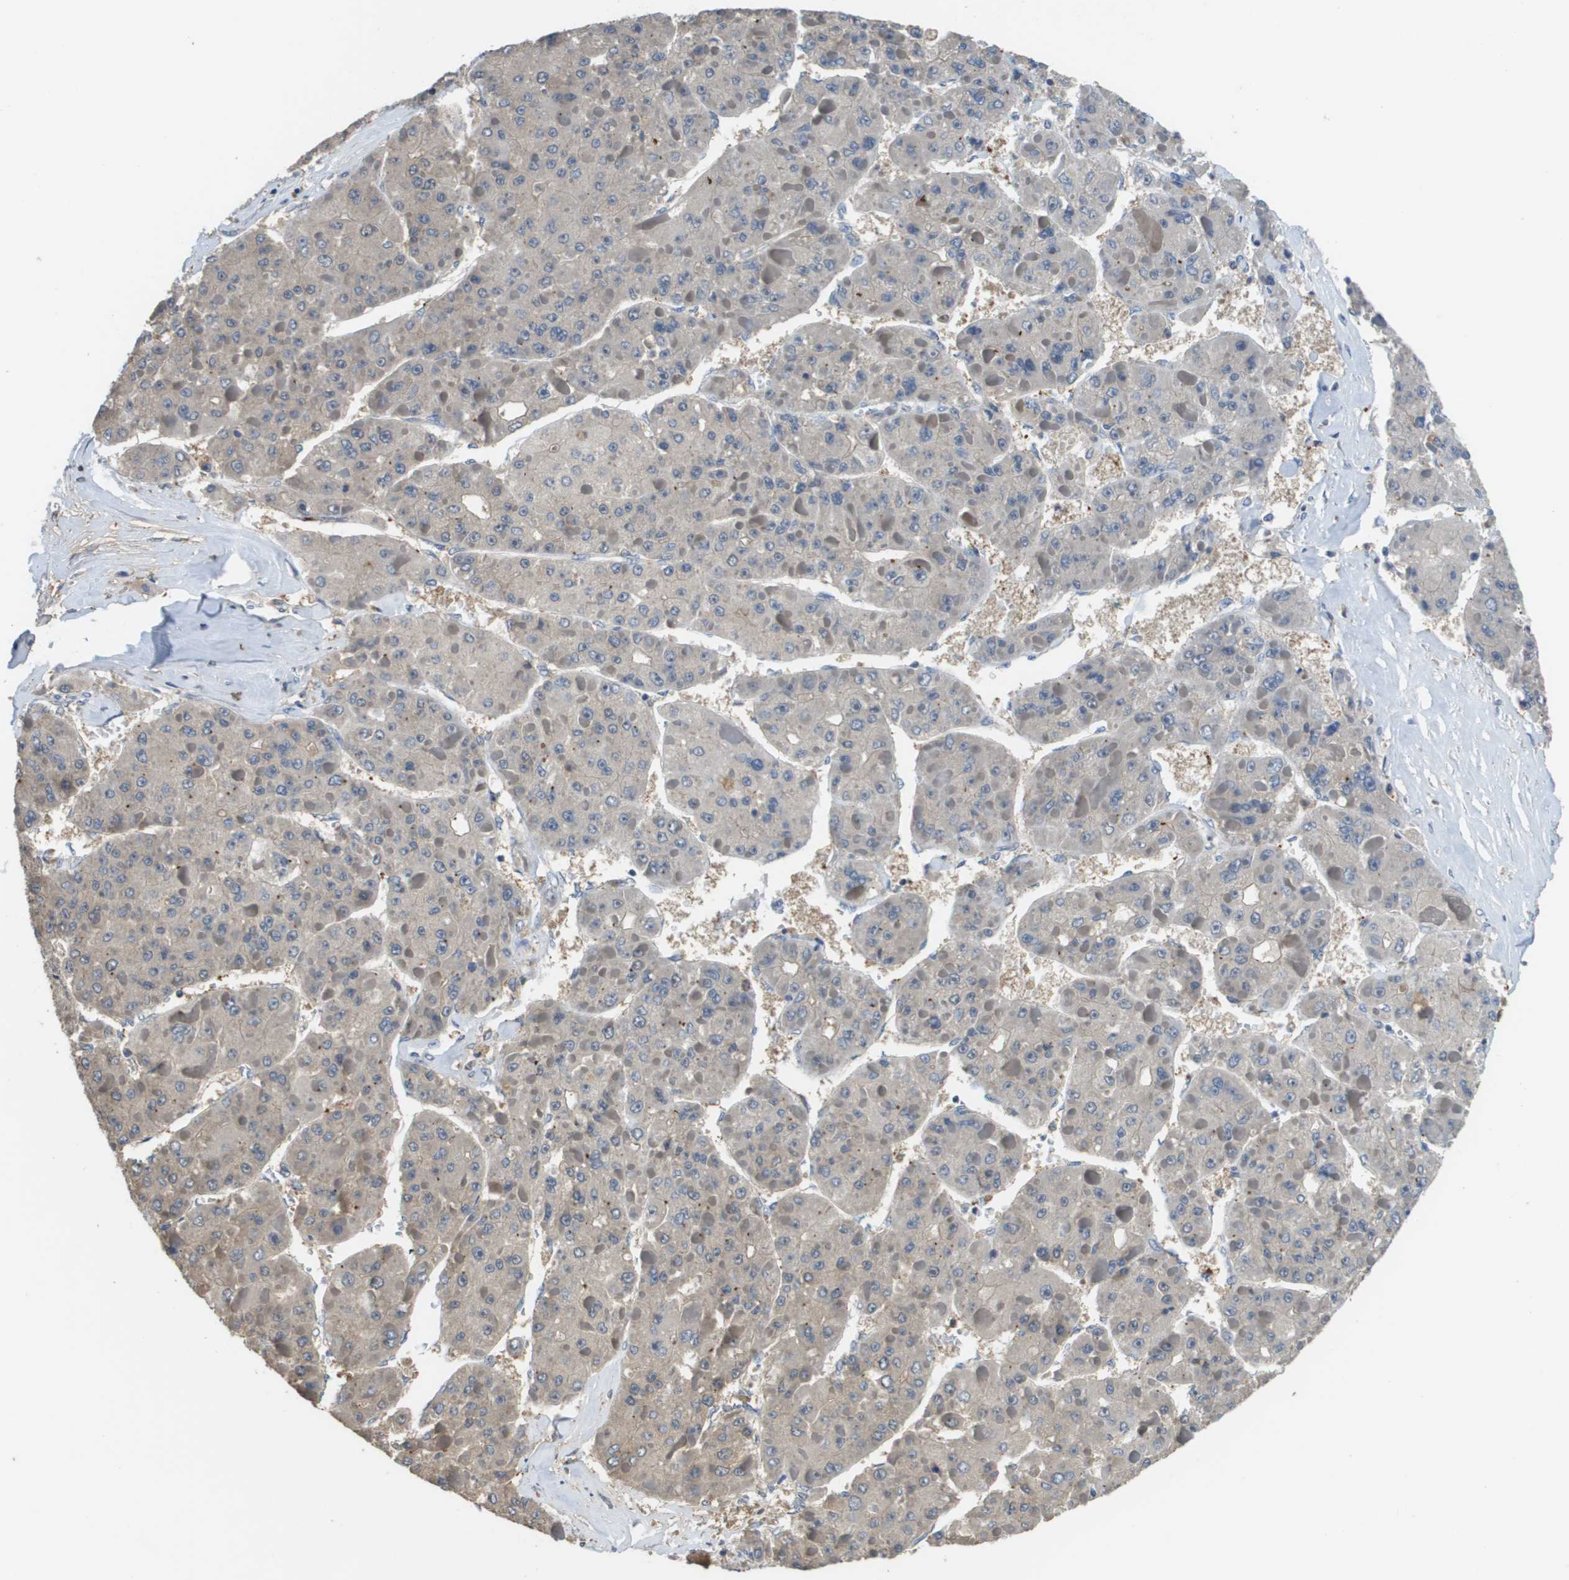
{"staining": {"intensity": "negative", "quantity": "none", "location": "none"}, "tissue": "liver cancer", "cell_type": "Tumor cells", "image_type": "cancer", "snomed": [{"axis": "morphology", "description": "Carcinoma, Hepatocellular, NOS"}, {"axis": "topography", "description": "Liver"}], "caption": "Tumor cells are negative for brown protein staining in liver hepatocellular carcinoma.", "gene": "RAB27B", "patient": {"sex": "female", "age": 73}}